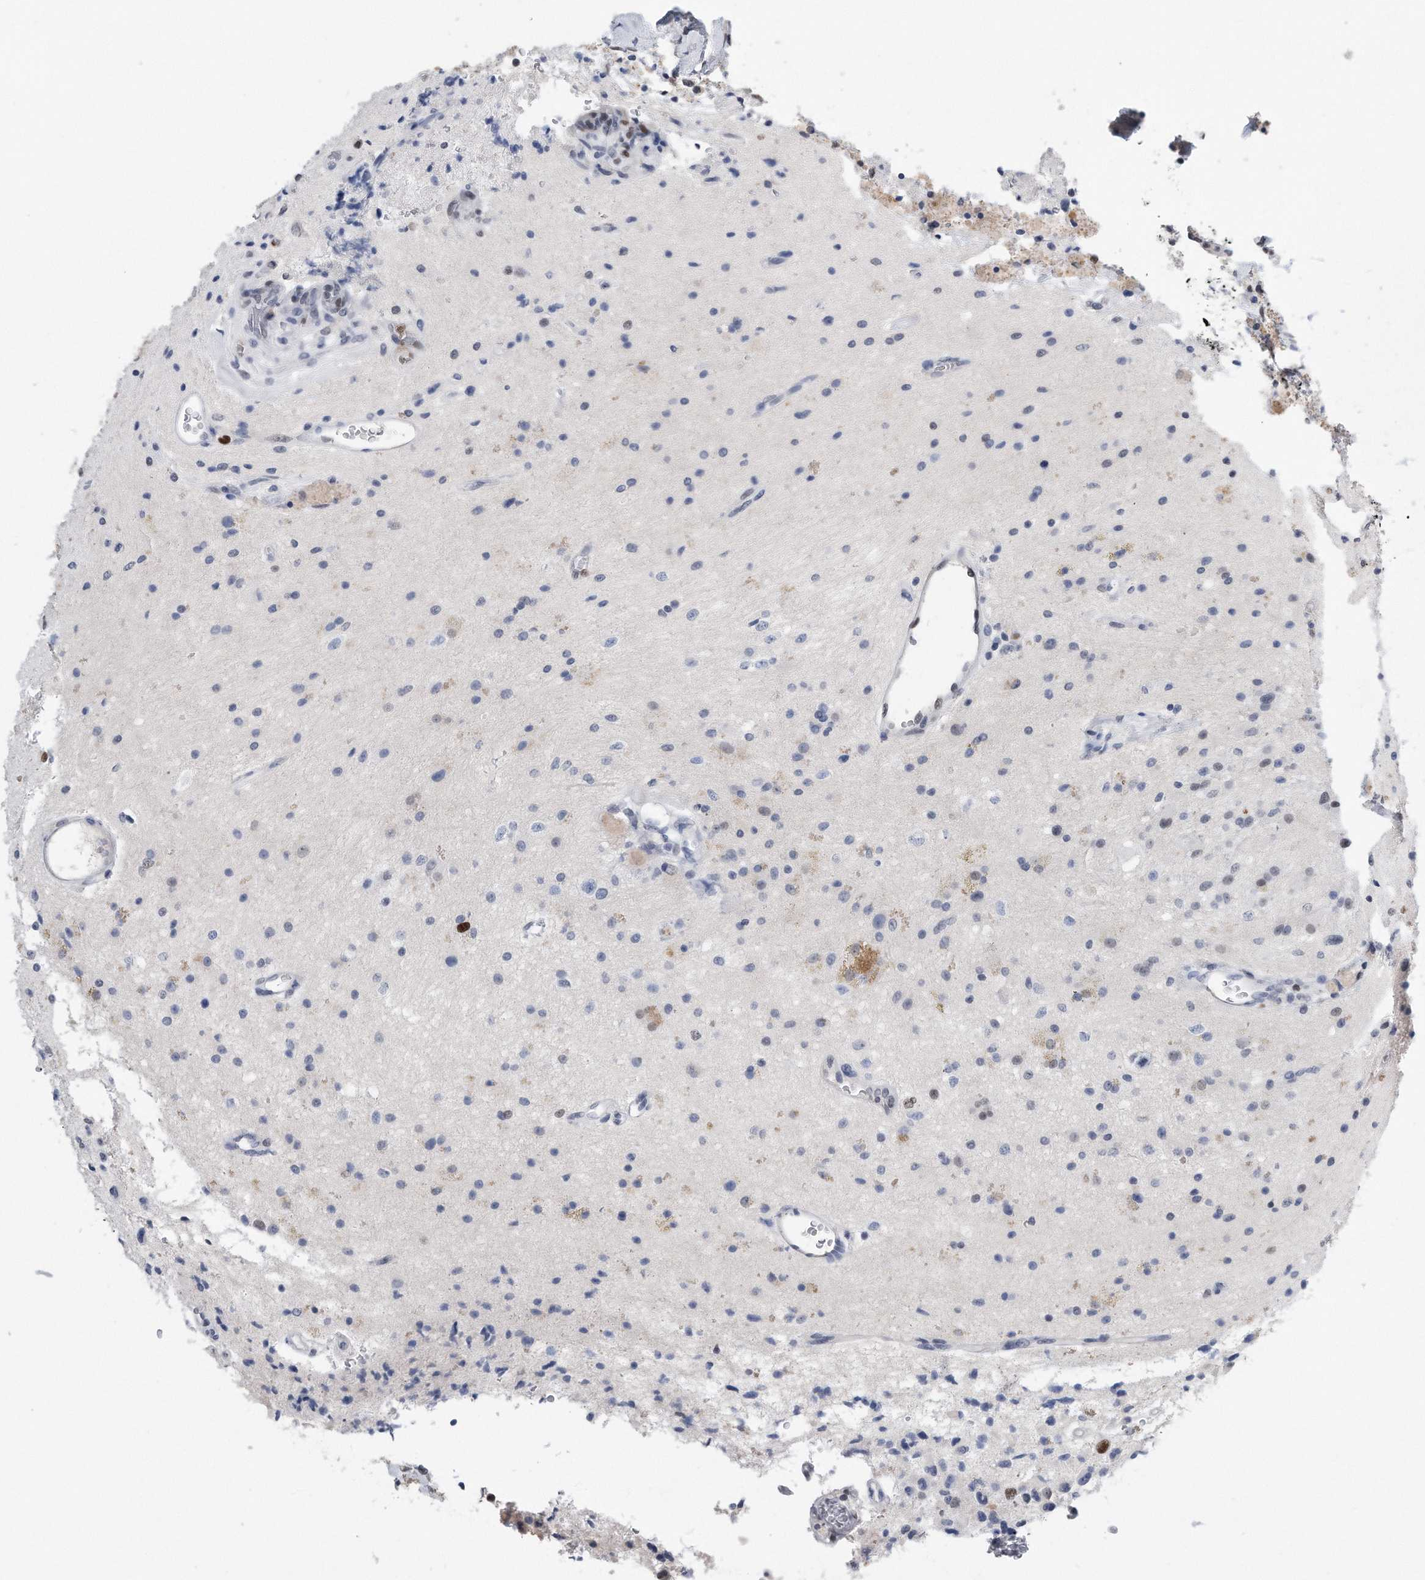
{"staining": {"intensity": "negative", "quantity": "none", "location": "none"}, "tissue": "glioma", "cell_type": "Tumor cells", "image_type": "cancer", "snomed": [{"axis": "morphology", "description": "Glioma, malignant, High grade"}, {"axis": "topography", "description": "Brain"}], "caption": "Immunohistochemistry (IHC) of malignant high-grade glioma shows no positivity in tumor cells. (Brightfield microscopy of DAB (3,3'-diaminobenzidine) immunohistochemistry (IHC) at high magnification).", "gene": "PCNA", "patient": {"sex": "male", "age": 34}}